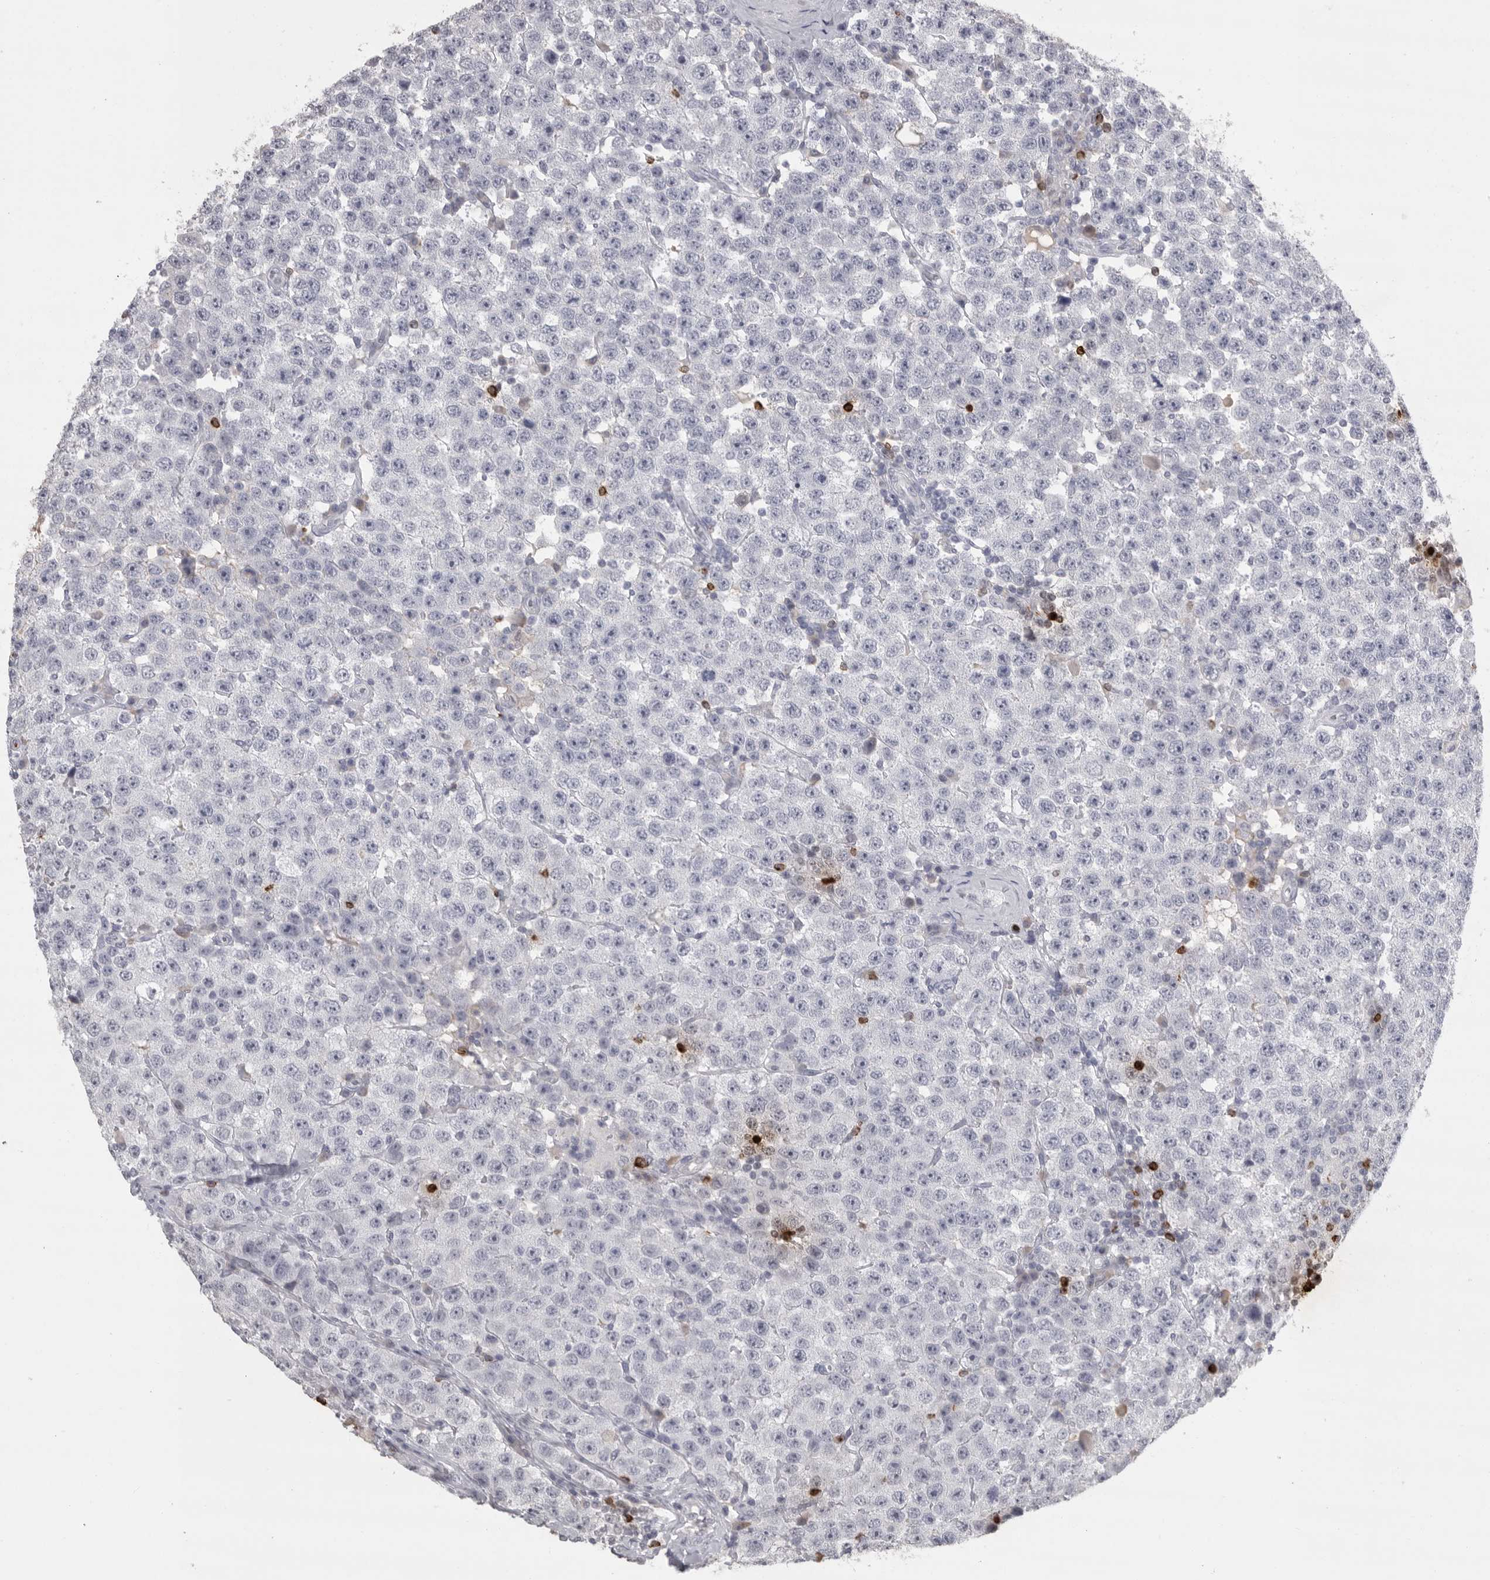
{"staining": {"intensity": "negative", "quantity": "none", "location": "none"}, "tissue": "testis cancer", "cell_type": "Tumor cells", "image_type": "cancer", "snomed": [{"axis": "morphology", "description": "Seminoma, NOS"}, {"axis": "topography", "description": "Testis"}], "caption": "Human testis cancer (seminoma) stained for a protein using IHC exhibits no expression in tumor cells.", "gene": "GNLY", "patient": {"sex": "male", "age": 28}}